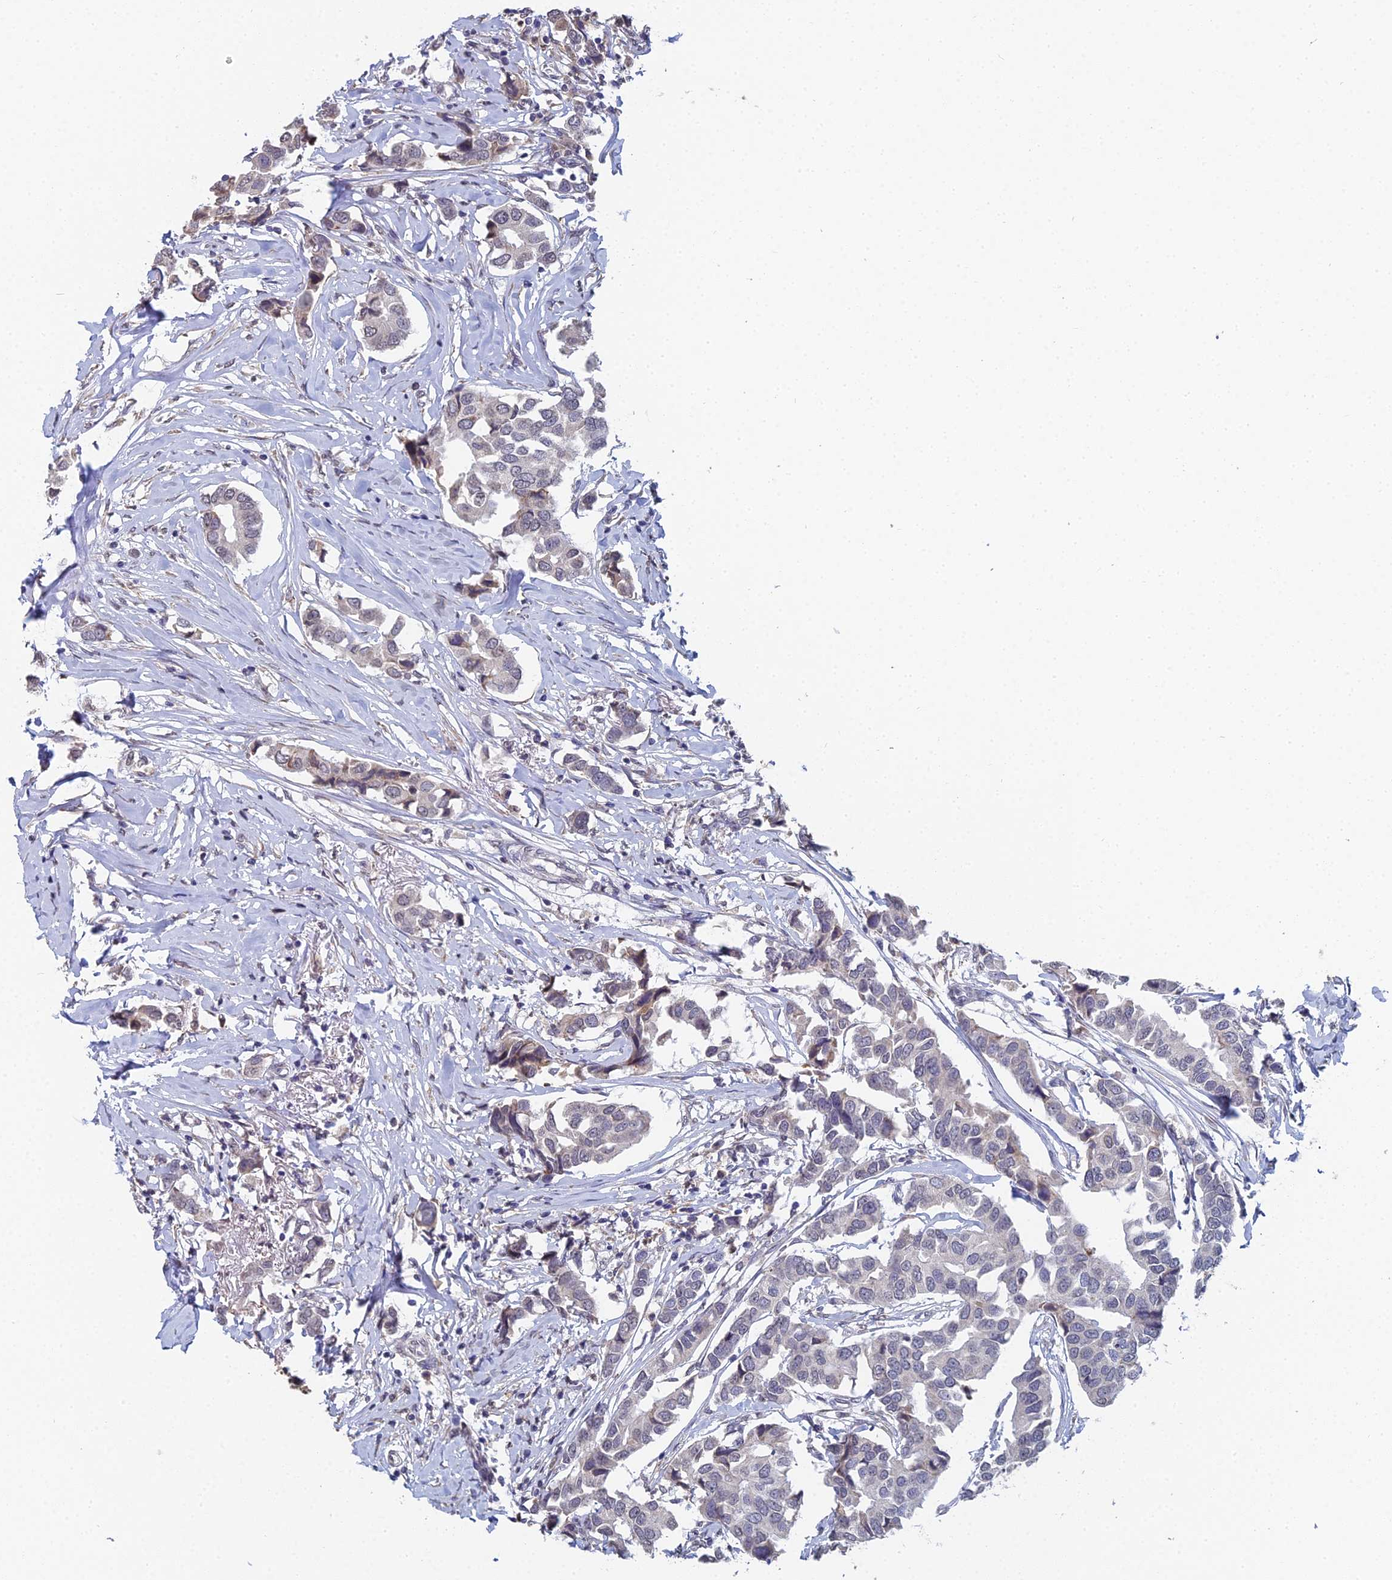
{"staining": {"intensity": "weak", "quantity": "<25%", "location": "cytoplasmic/membranous"}, "tissue": "breast cancer", "cell_type": "Tumor cells", "image_type": "cancer", "snomed": [{"axis": "morphology", "description": "Duct carcinoma"}, {"axis": "topography", "description": "Breast"}], "caption": "This is an immunohistochemistry image of human intraductal carcinoma (breast). There is no positivity in tumor cells.", "gene": "PRR22", "patient": {"sex": "female", "age": 80}}